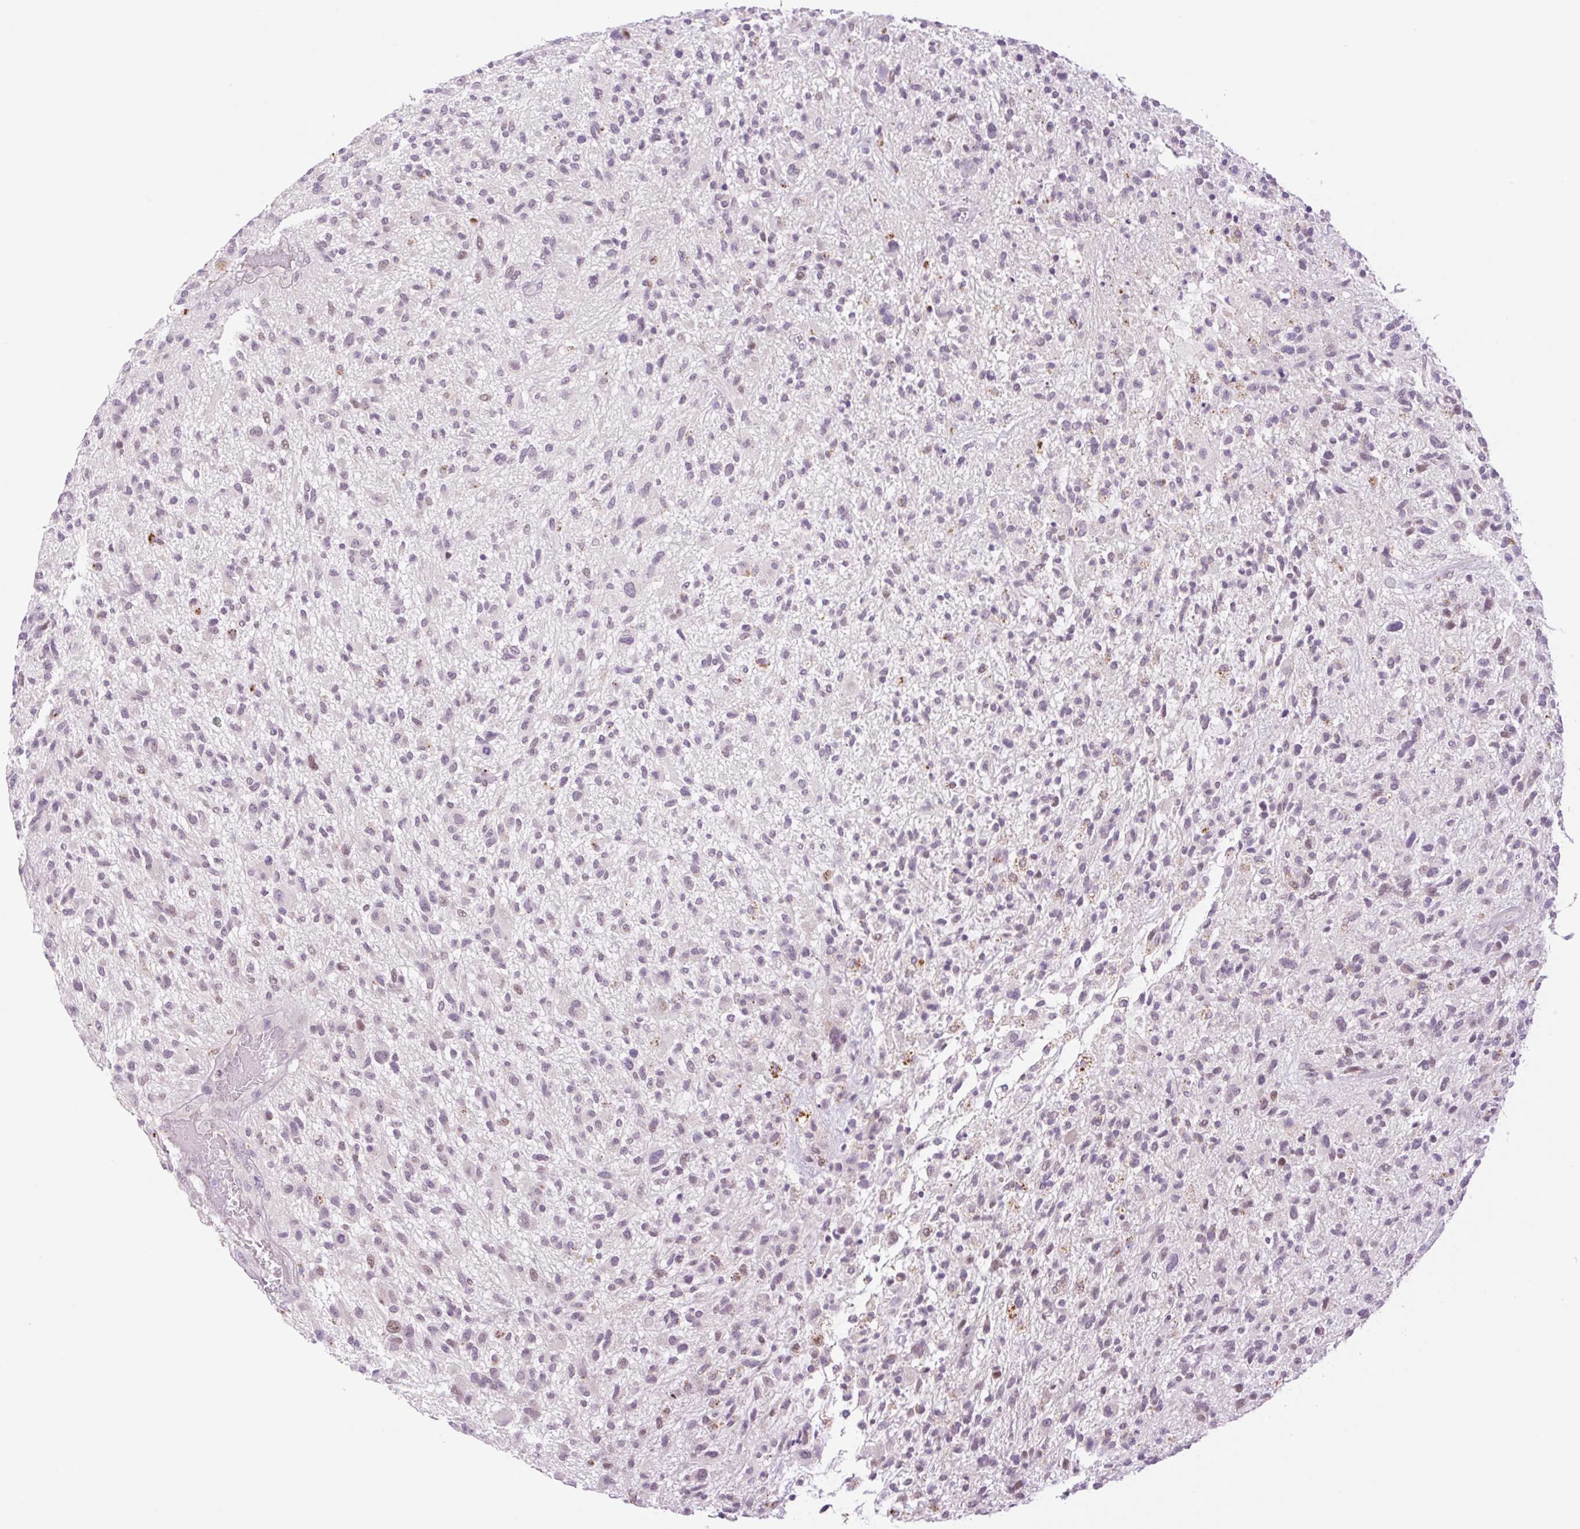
{"staining": {"intensity": "weak", "quantity": "<25%", "location": "nuclear"}, "tissue": "glioma", "cell_type": "Tumor cells", "image_type": "cancer", "snomed": [{"axis": "morphology", "description": "Glioma, malignant, High grade"}, {"axis": "topography", "description": "Brain"}], "caption": "Tumor cells are negative for brown protein staining in glioma.", "gene": "SPRYD4", "patient": {"sex": "male", "age": 47}}